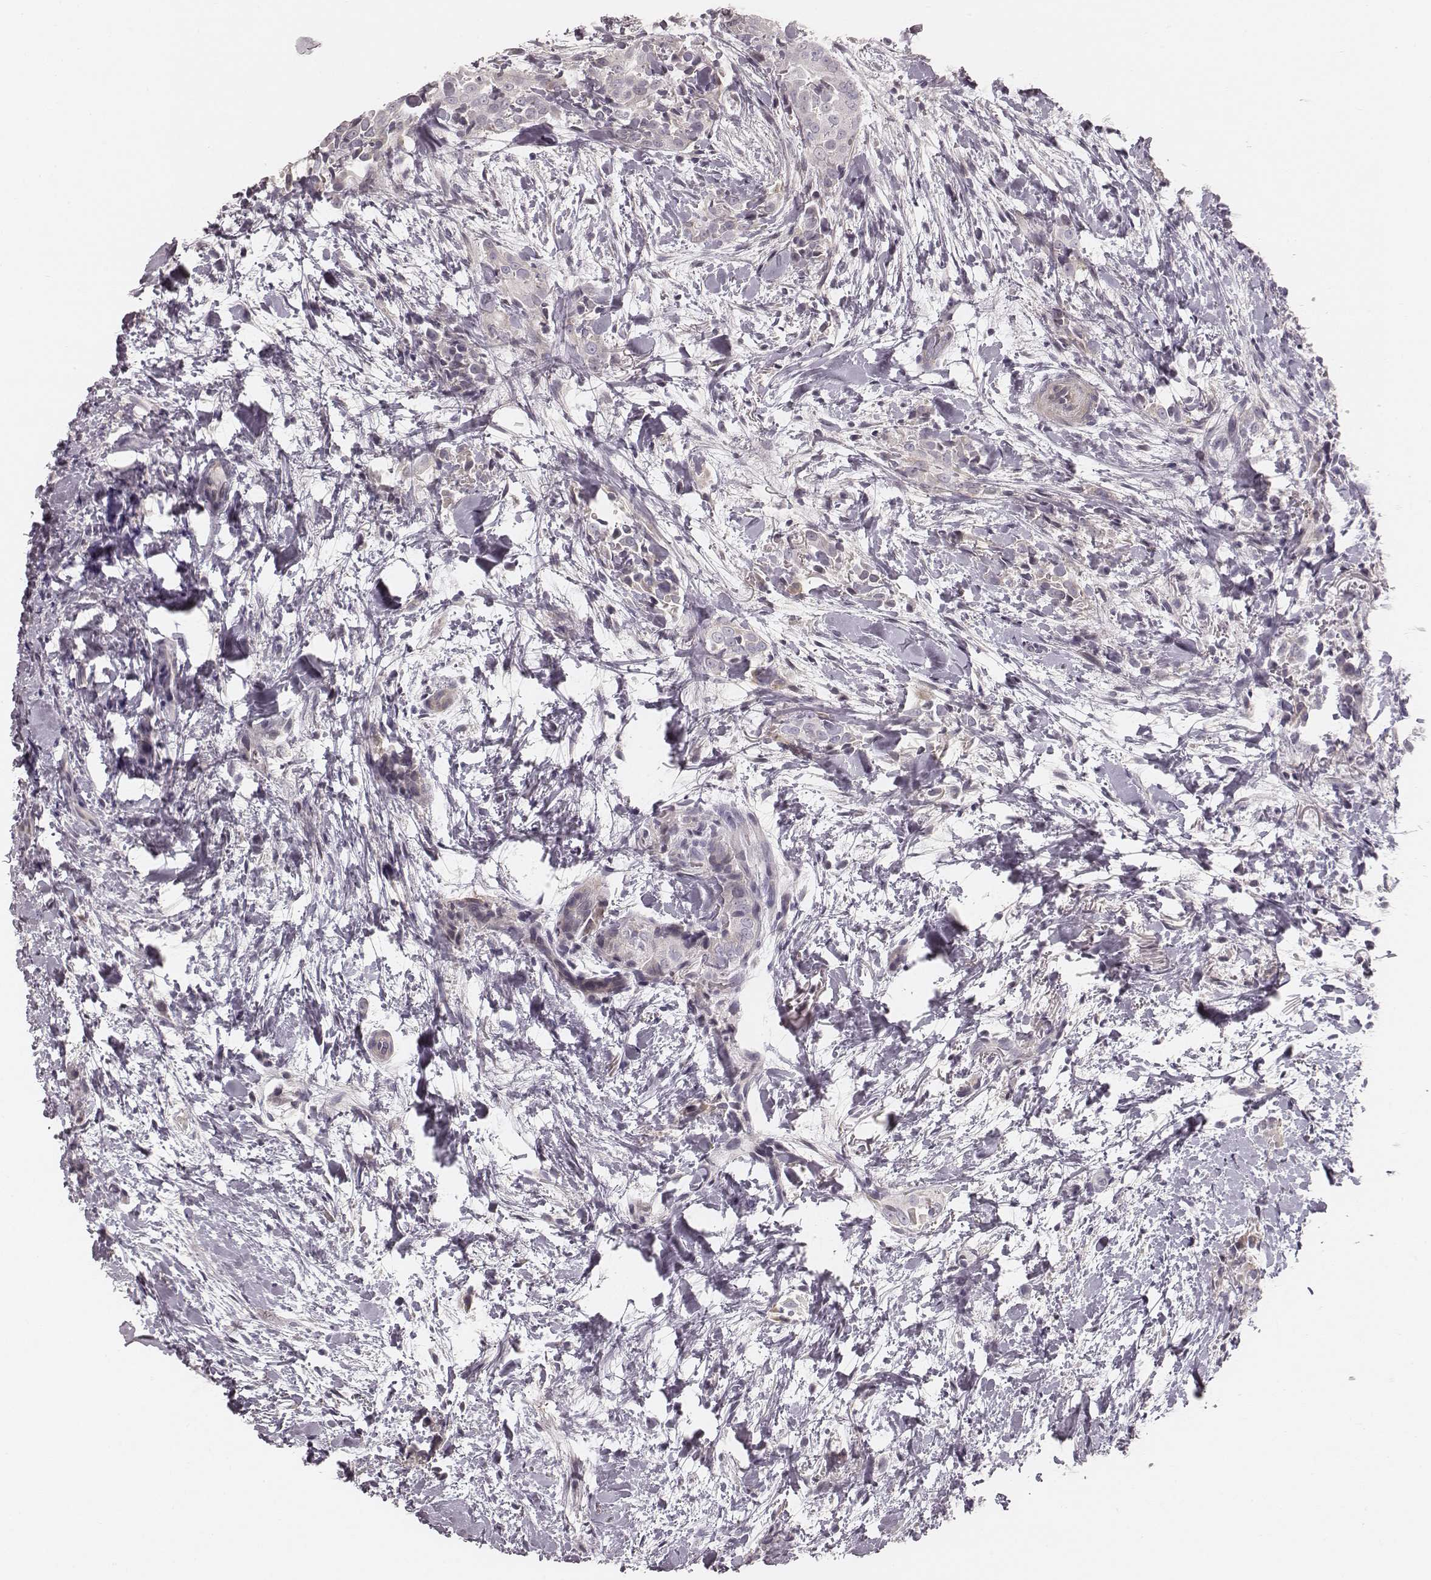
{"staining": {"intensity": "negative", "quantity": "none", "location": "none"}, "tissue": "thyroid cancer", "cell_type": "Tumor cells", "image_type": "cancer", "snomed": [{"axis": "morphology", "description": "Papillary adenocarcinoma, NOS"}, {"axis": "topography", "description": "Thyroid gland"}], "caption": "This is an IHC image of human thyroid papillary adenocarcinoma. There is no staining in tumor cells.", "gene": "SPATA24", "patient": {"sex": "male", "age": 61}}